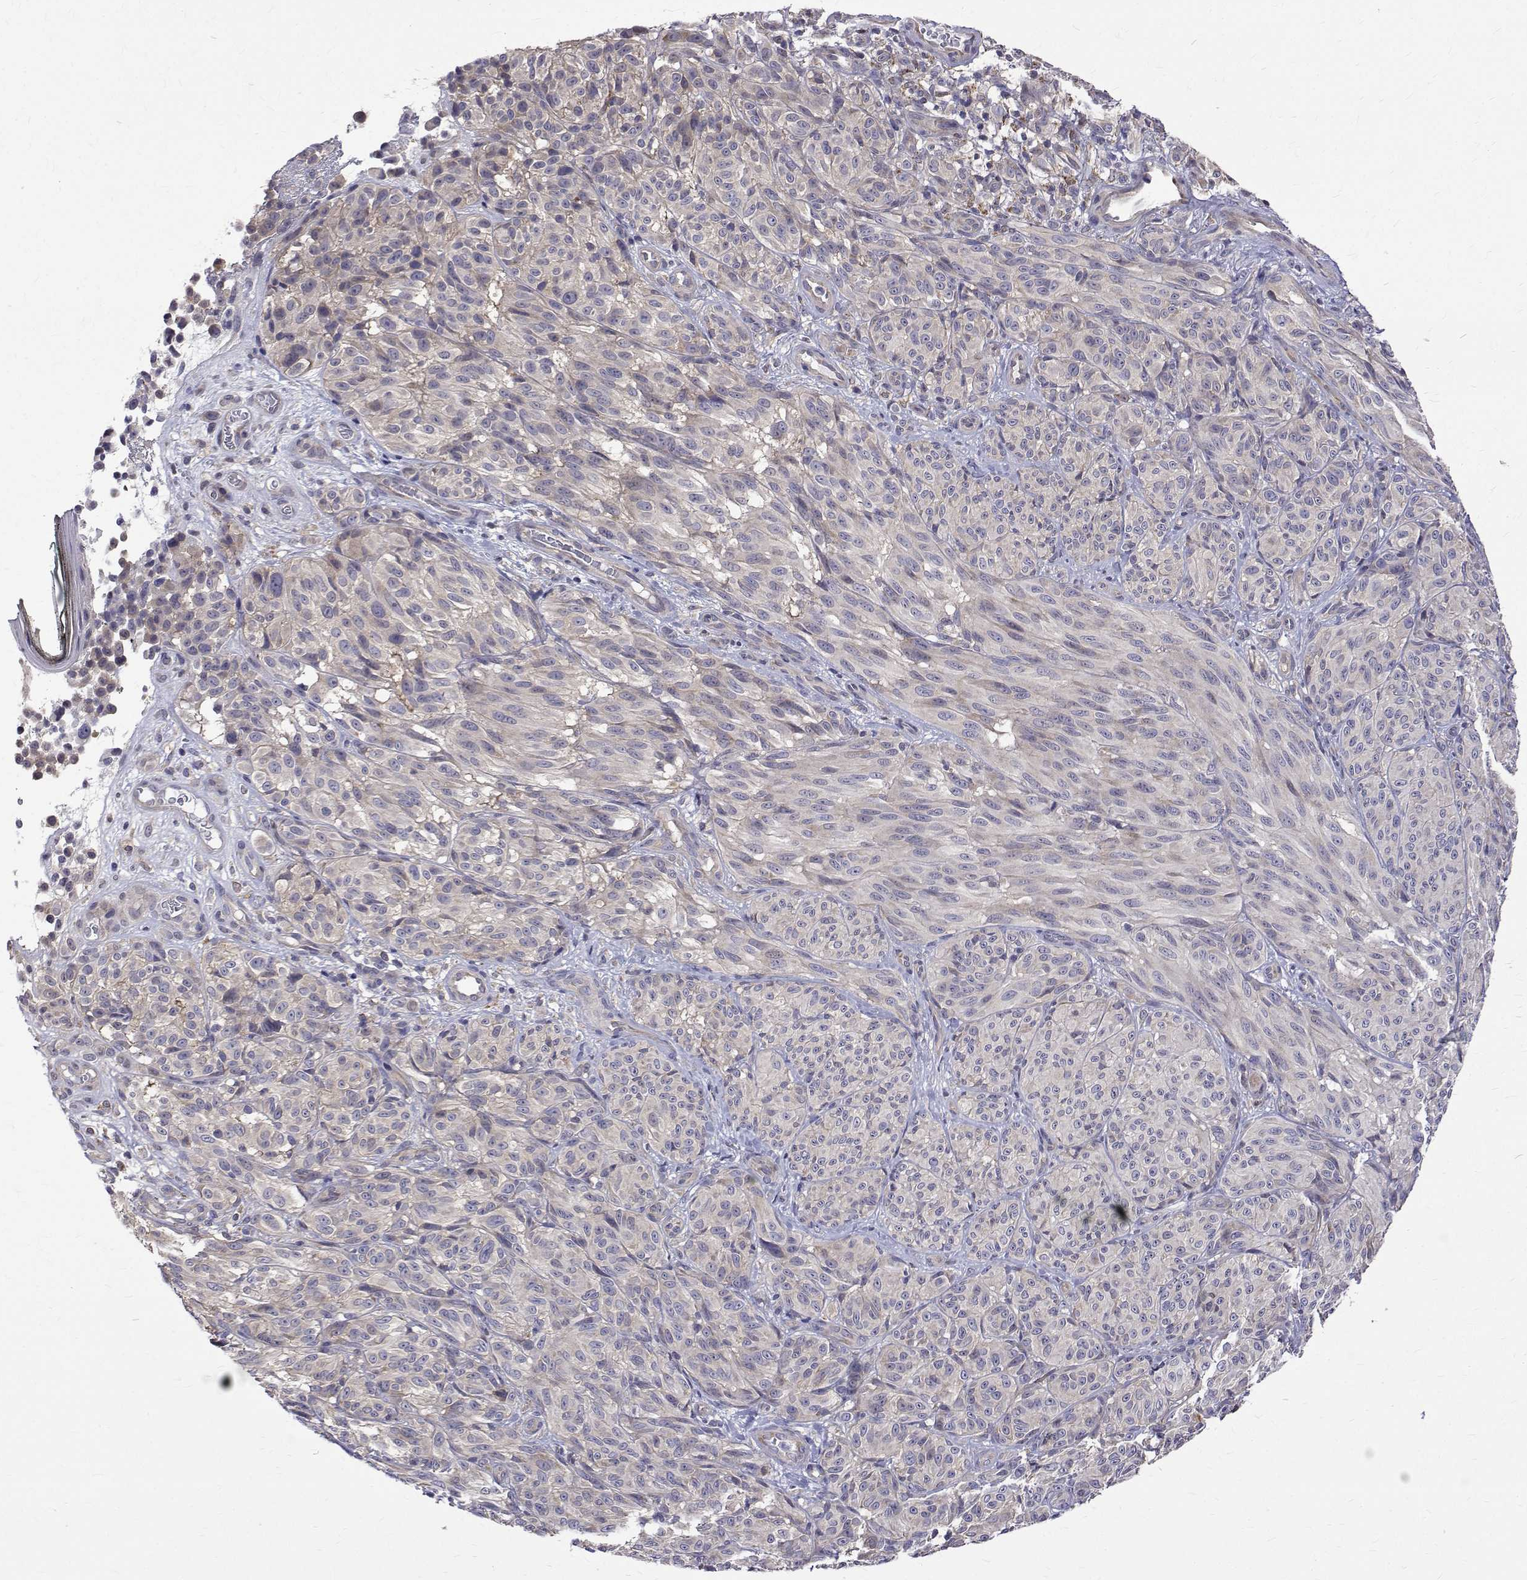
{"staining": {"intensity": "negative", "quantity": "none", "location": "none"}, "tissue": "melanoma", "cell_type": "Tumor cells", "image_type": "cancer", "snomed": [{"axis": "morphology", "description": "Malignant melanoma, NOS"}, {"axis": "topography", "description": "Skin"}], "caption": "Protein analysis of melanoma displays no significant positivity in tumor cells.", "gene": "PADI1", "patient": {"sex": "female", "age": 85}}